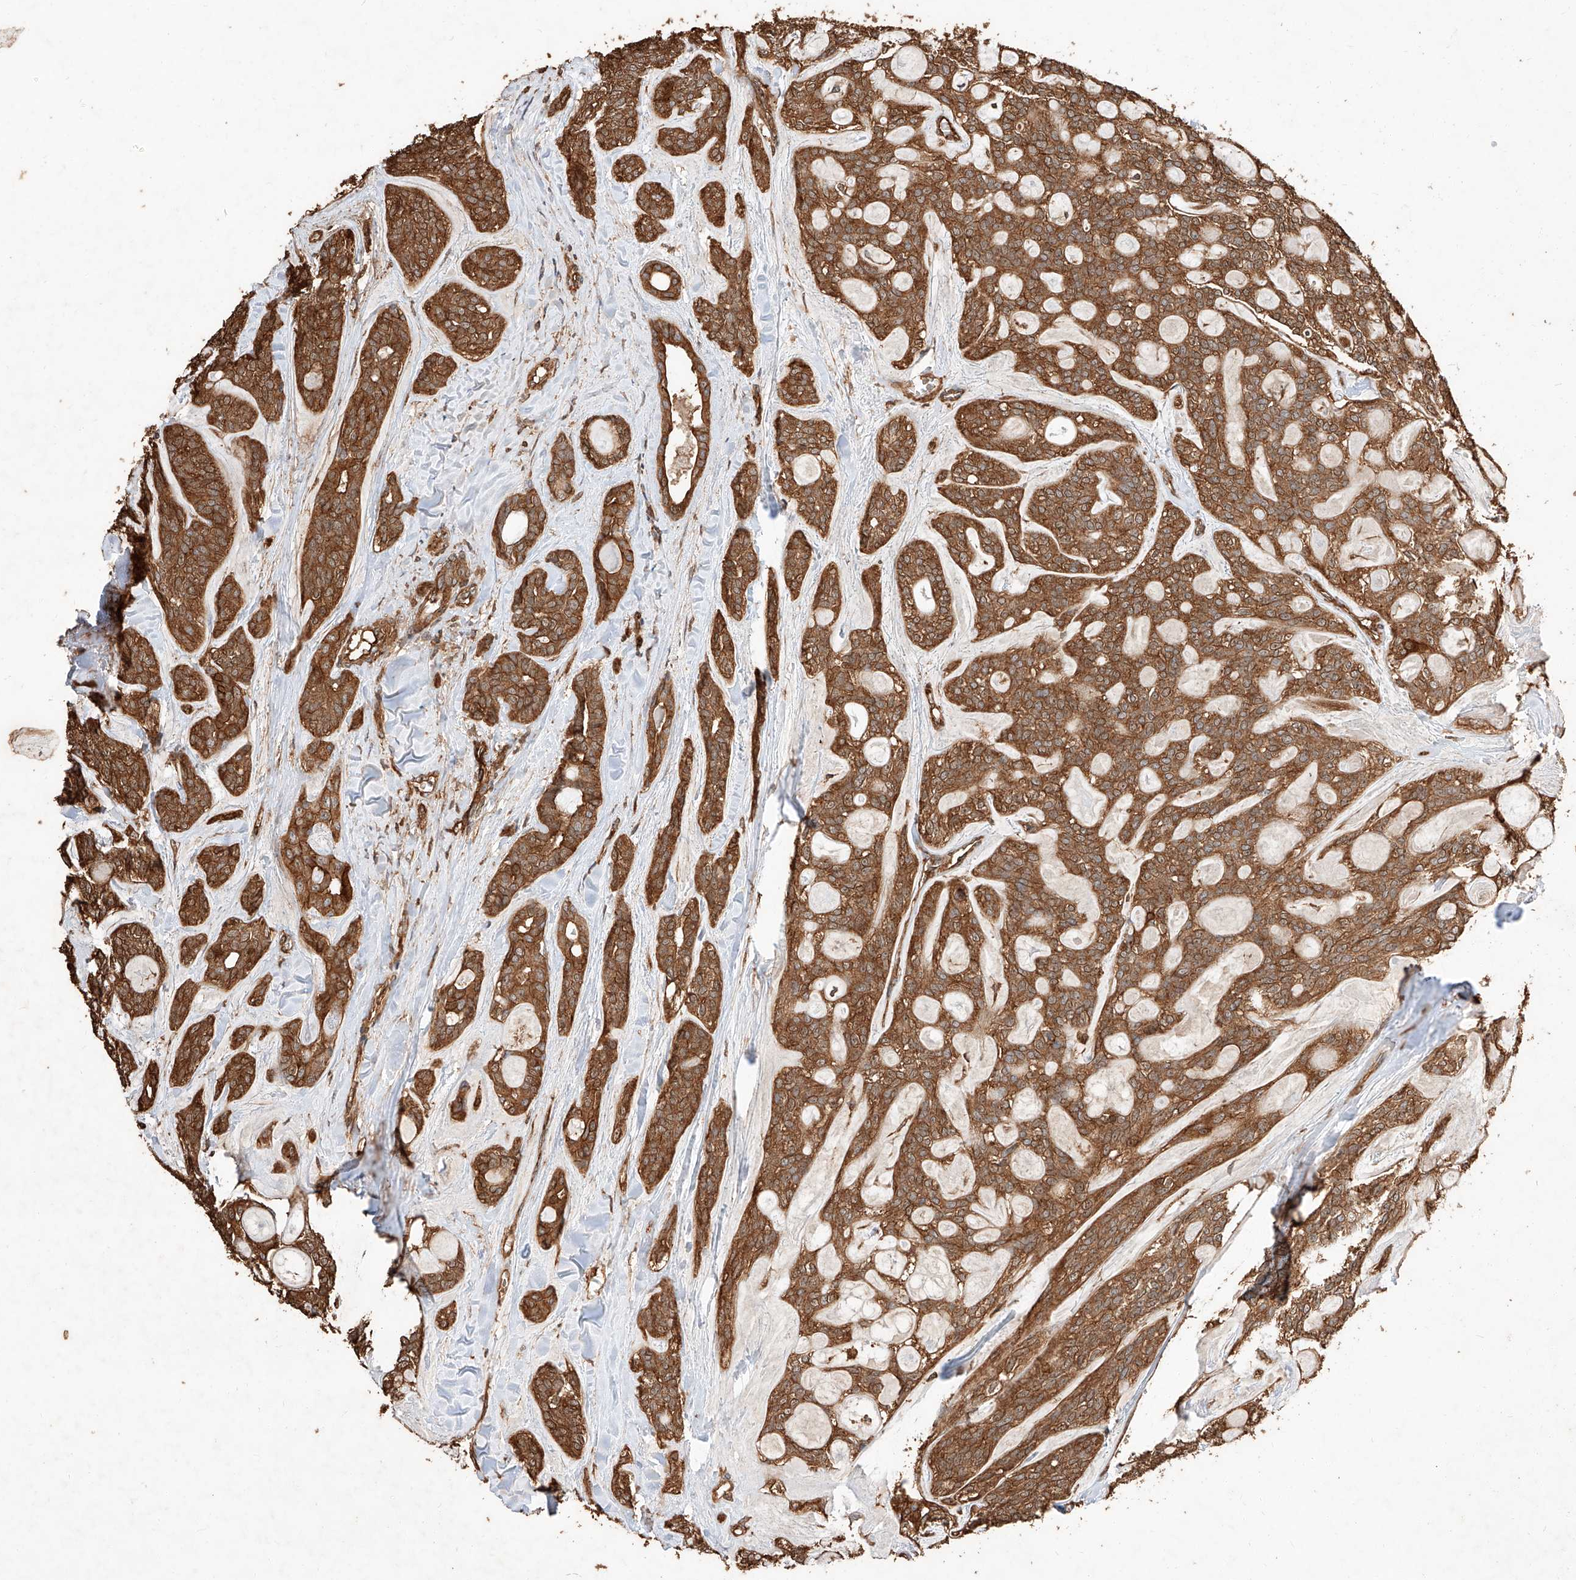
{"staining": {"intensity": "strong", "quantity": ">75%", "location": "cytoplasmic/membranous"}, "tissue": "head and neck cancer", "cell_type": "Tumor cells", "image_type": "cancer", "snomed": [{"axis": "morphology", "description": "Adenocarcinoma, NOS"}, {"axis": "topography", "description": "Head-Neck"}], "caption": "A photomicrograph of human adenocarcinoma (head and neck) stained for a protein demonstrates strong cytoplasmic/membranous brown staining in tumor cells.", "gene": "GHDC", "patient": {"sex": "male", "age": 66}}